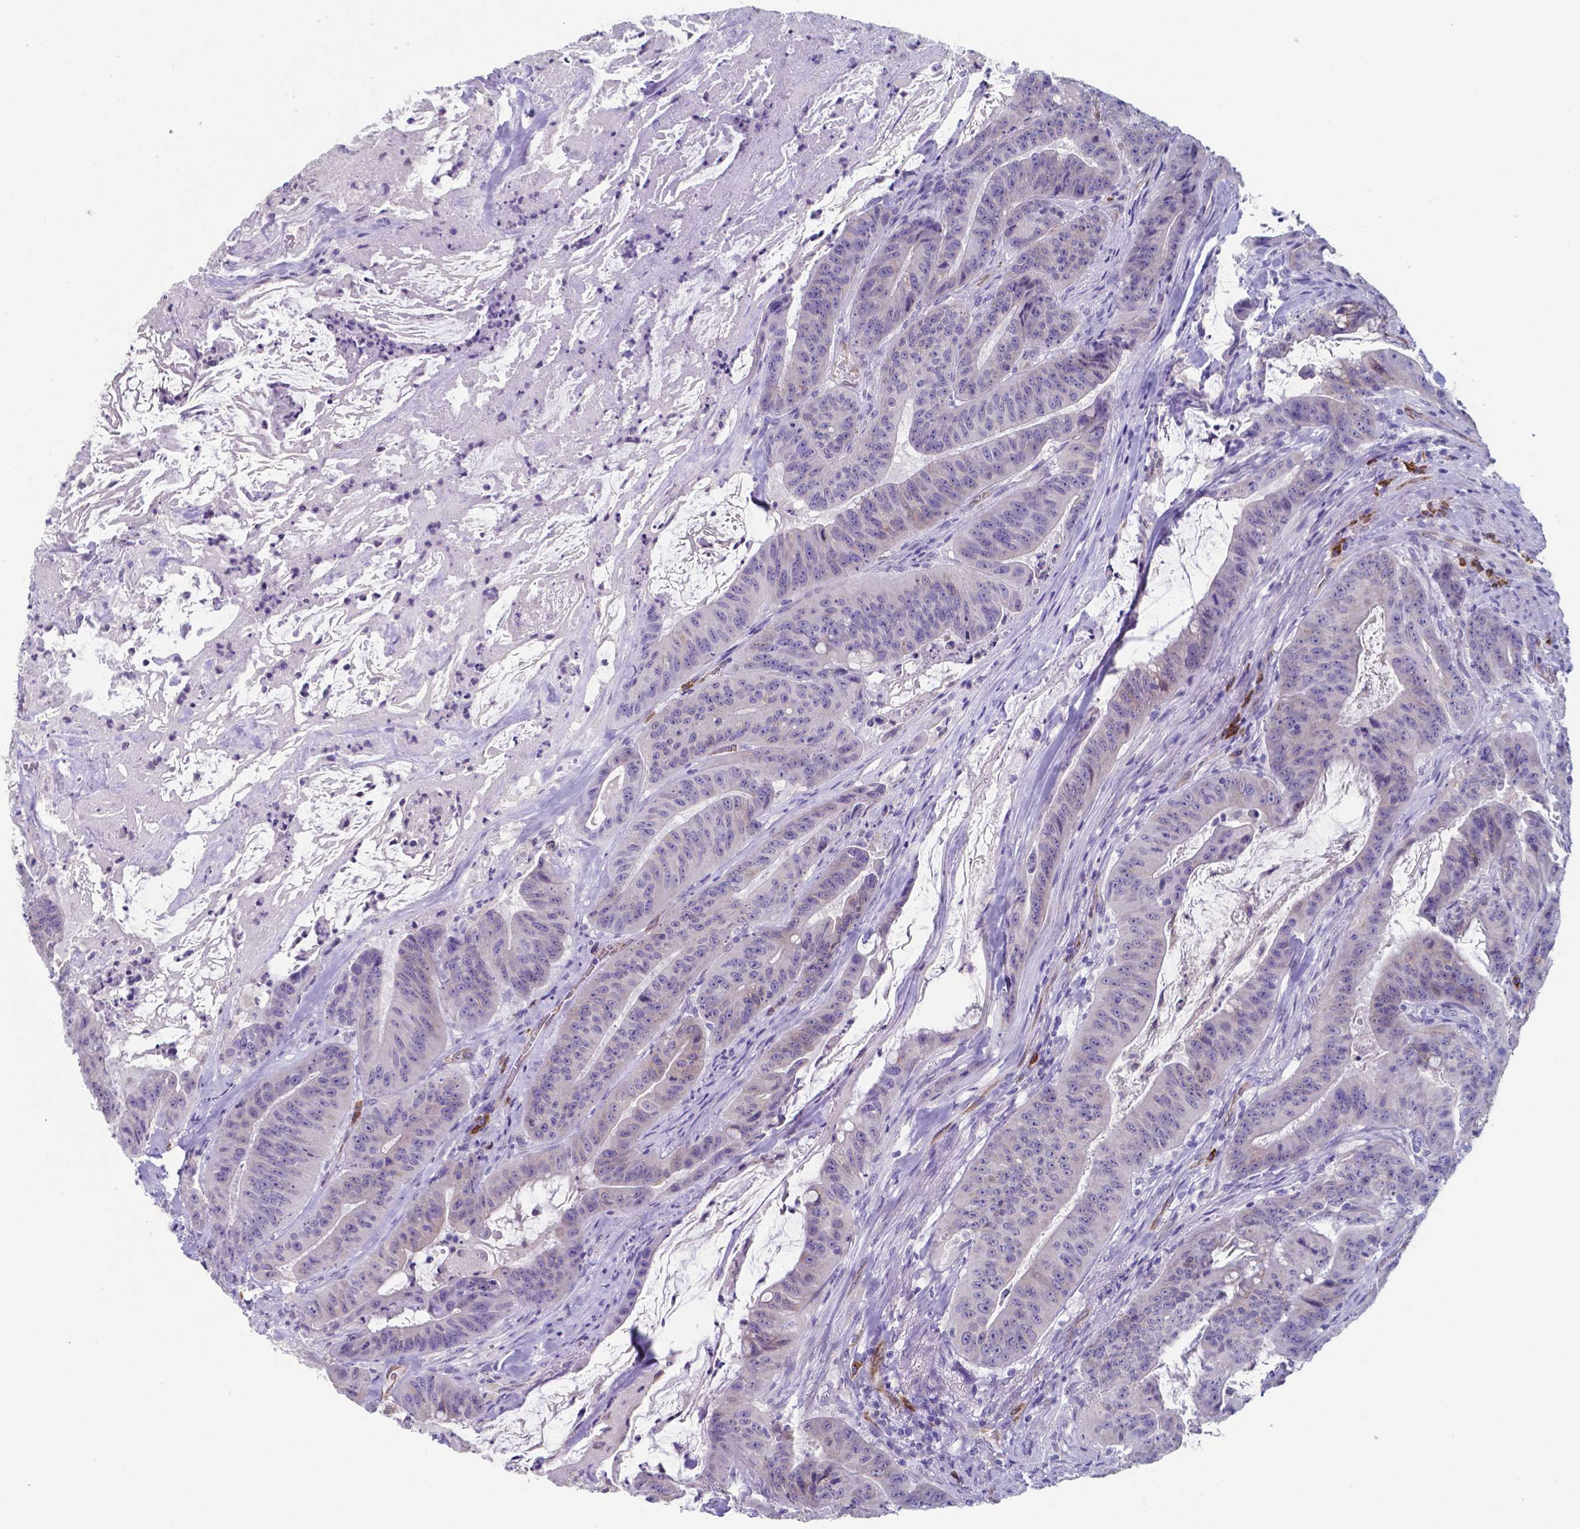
{"staining": {"intensity": "weak", "quantity": "<25%", "location": "cytoplasmic/membranous"}, "tissue": "colorectal cancer", "cell_type": "Tumor cells", "image_type": "cancer", "snomed": [{"axis": "morphology", "description": "Adenocarcinoma, NOS"}, {"axis": "topography", "description": "Colon"}], "caption": "This is an IHC photomicrograph of human colorectal cancer (adenocarcinoma). There is no positivity in tumor cells.", "gene": "UBE2J1", "patient": {"sex": "male", "age": 33}}